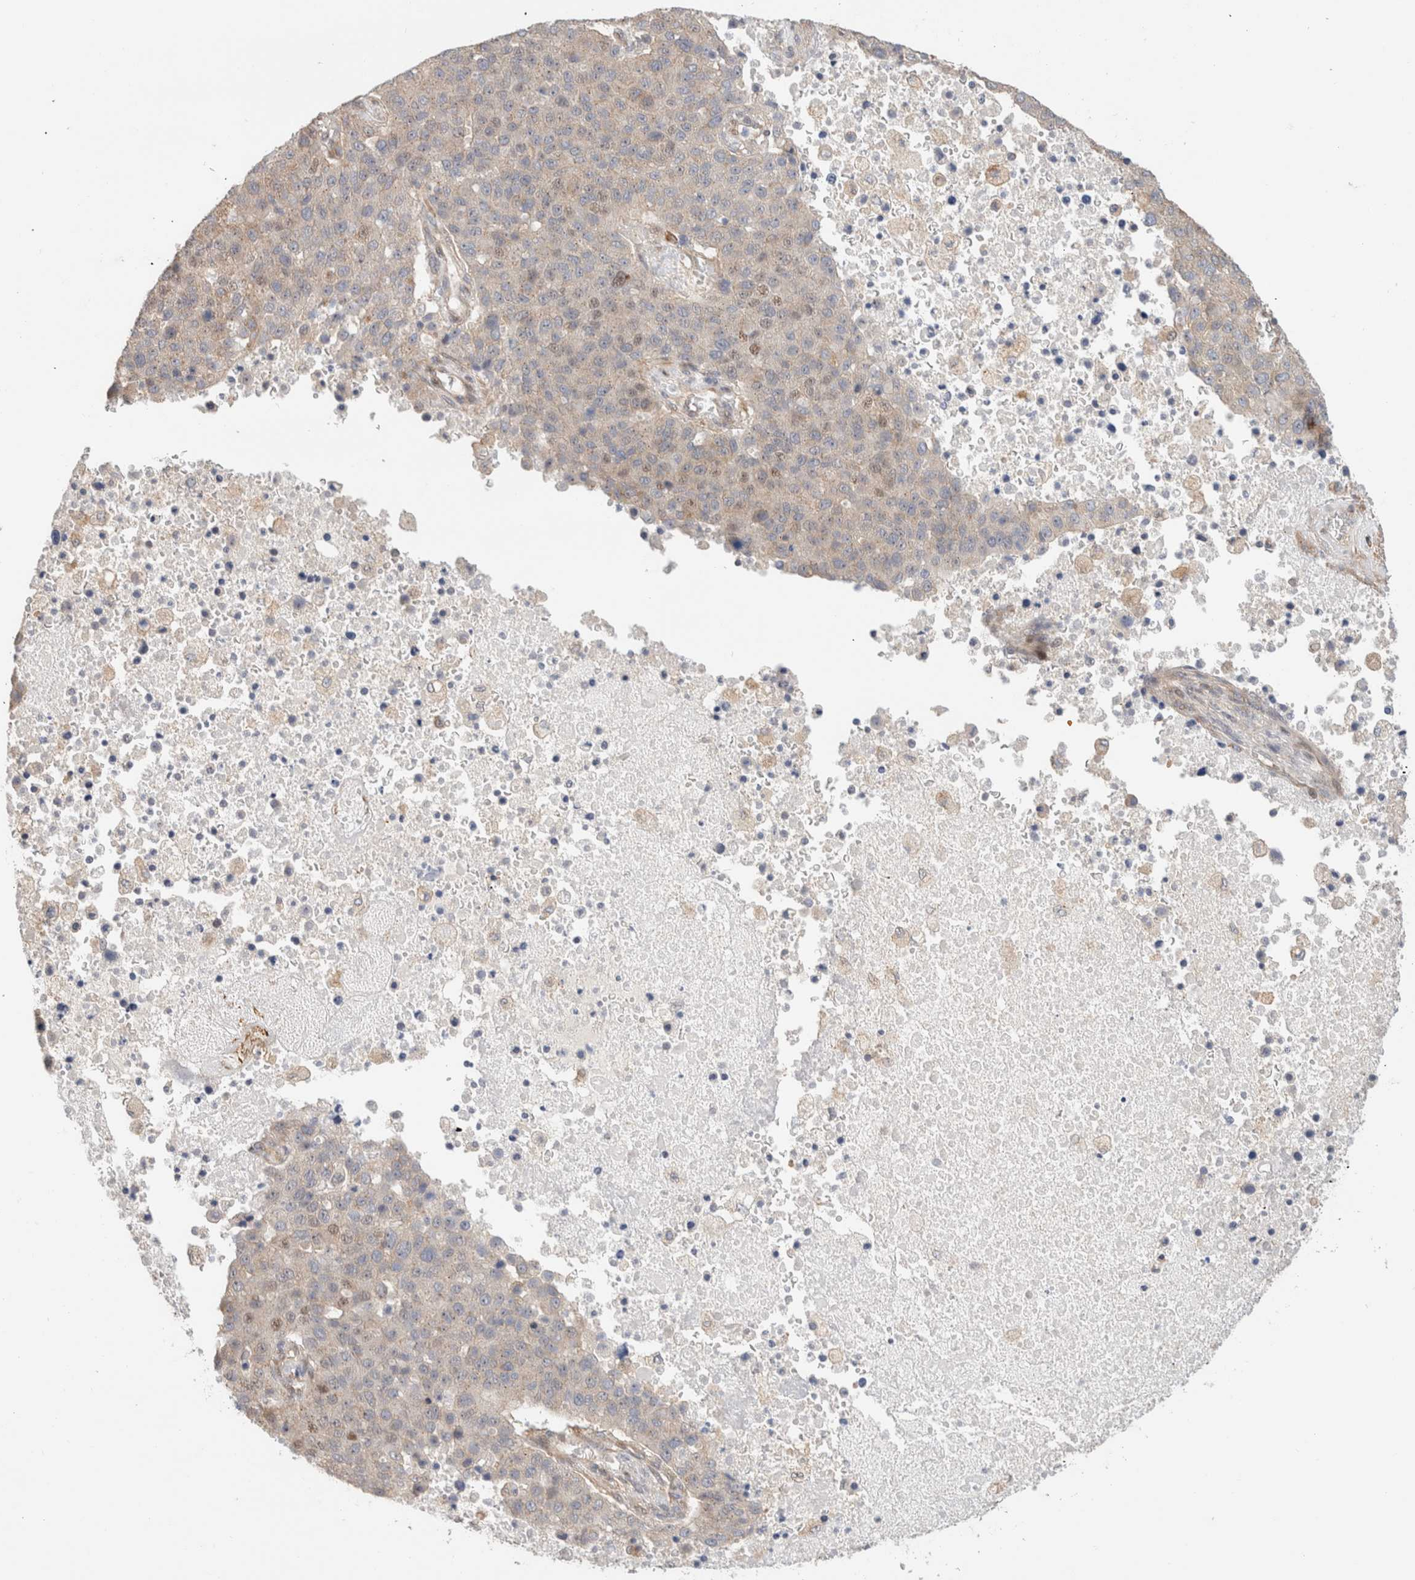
{"staining": {"intensity": "strong", "quantity": "25%-75%", "location": "nuclear"}, "tissue": "pancreatic cancer", "cell_type": "Tumor cells", "image_type": "cancer", "snomed": [{"axis": "morphology", "description": "Adenocarcinoma, NOS"}, {"axis": "topography", "description": "Pancreas"}], "caption": "This photomicrograph displays immunohistochemistry (IHC) staining of pancreatic cancer, with high strong nuclear staining in approximately 25%-75% of tumor cells.", "gene": "ID3", "patient": {"sex": "female", "age": 61}}